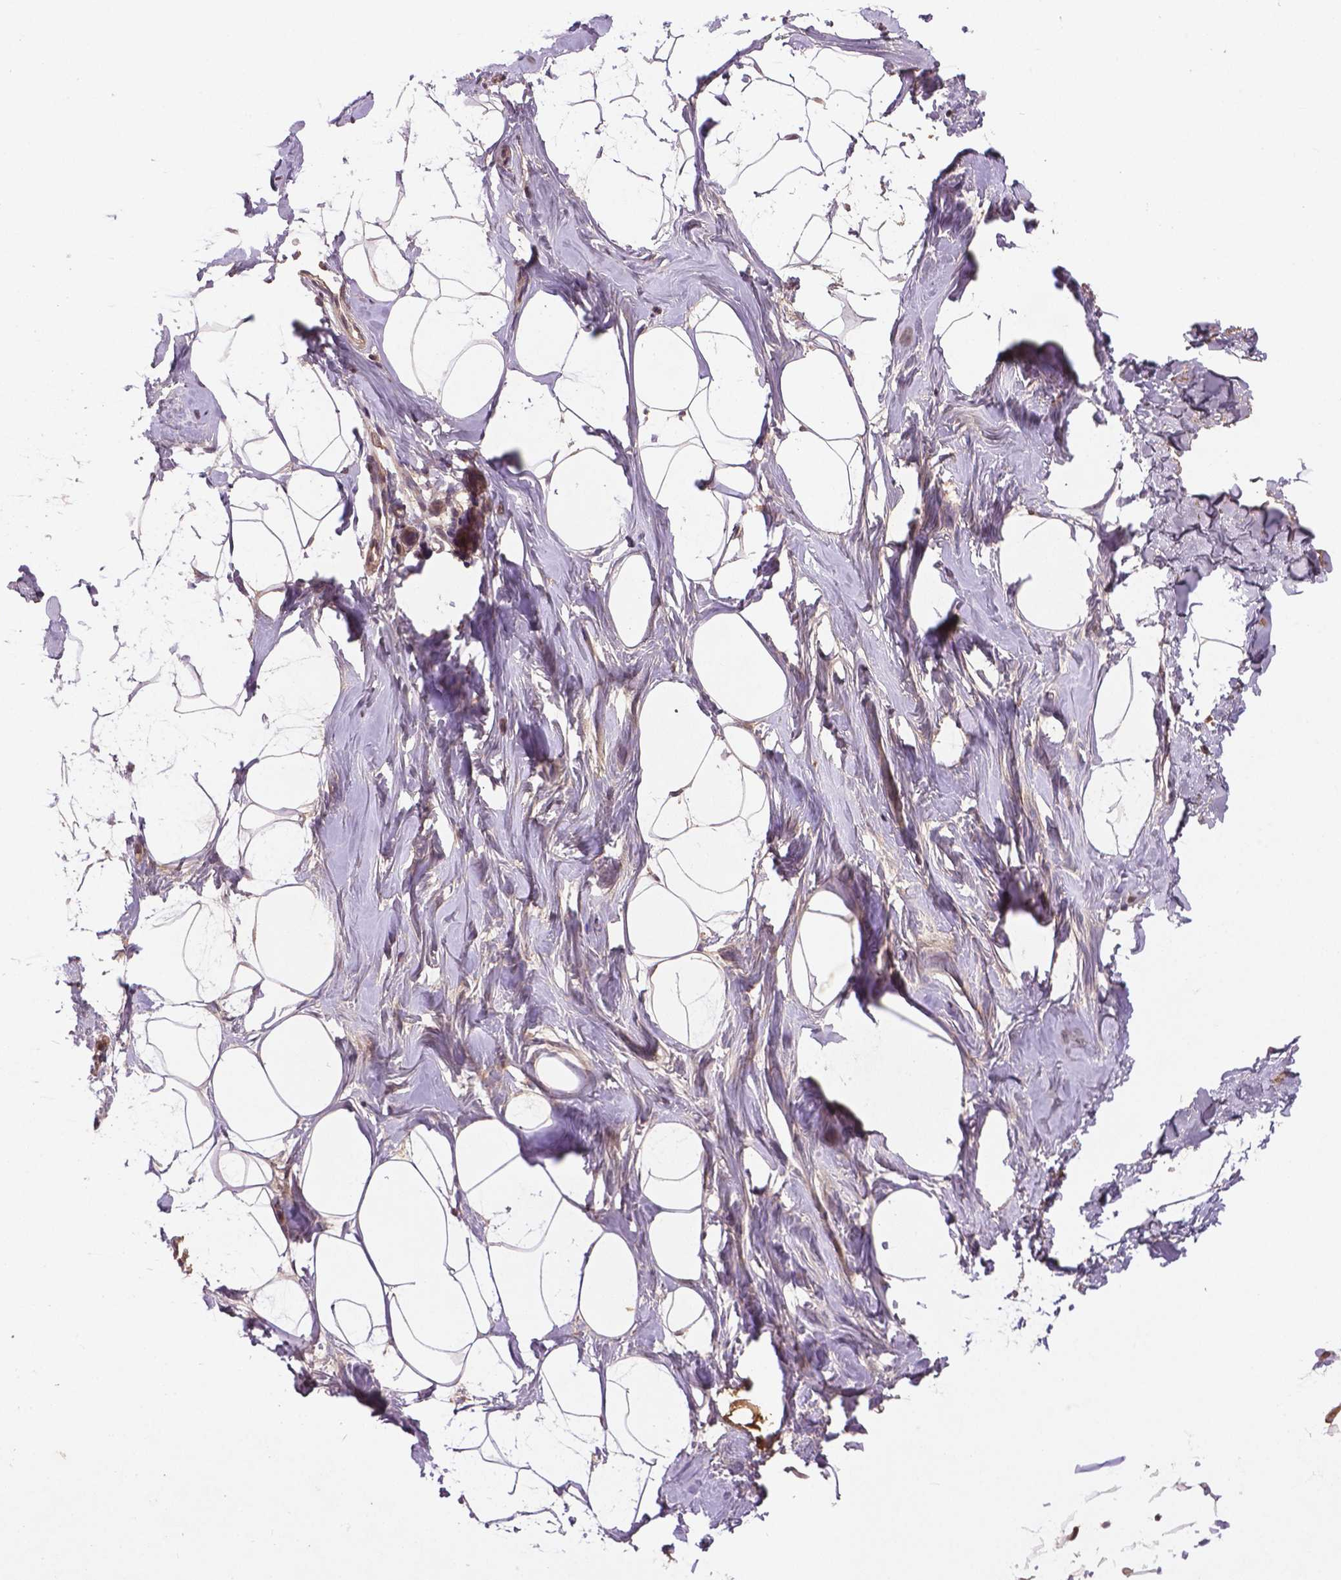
{"staining": {"intensity": "weak", "quantity": "25%-75%", "location": "cytoplasmic/membranous"}, "tissue": "breast", "cell_type": "Adipocytes", "image_type": "normal", "snomed": [{"axis": "morphology", "description": "Normal tissue, NOS"}, {"axis": "topography", "description": "Breast"}], "caption": "Protein expression analysis of unremarkable human breast reveals weak cytoplasmic/membranous staining in about 25%-75% of adipocytes.", "gene": "NIPAL2", "patient": {"sex": "female", "age": 32}}